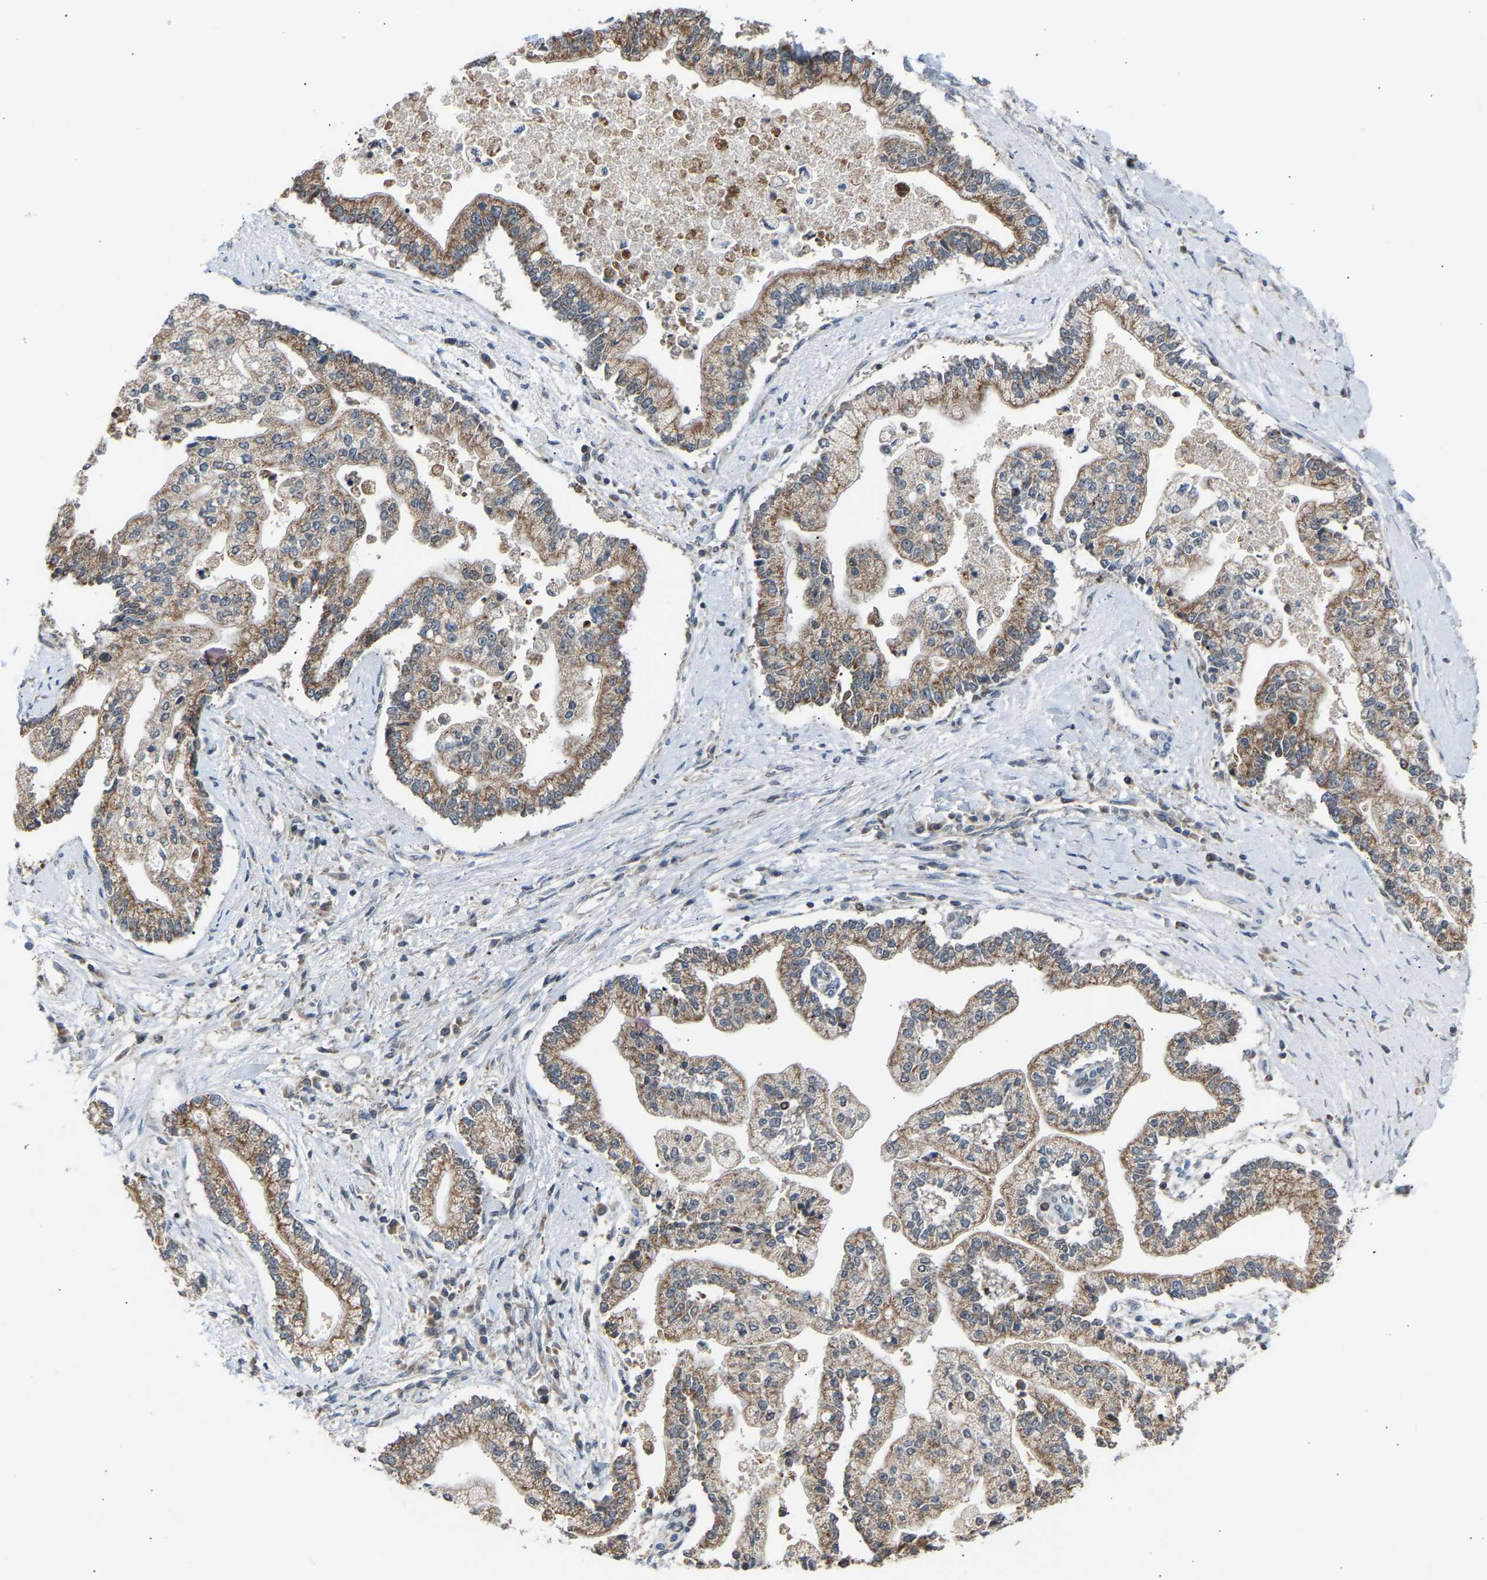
{"staining": {"intensity": "moderate", "quantity": ">75%", "location": "cytoplasmic/membranous"}, "tissue": "liver cancer", "cell_type": "Tumor cells", "image_type": "cancer", "snomed": [{"axis": "morphology", "description": "Cholangiocarcinoma"}, {"axis": "topography", "description": "Liver"}], "caption": "IHC micrograph of liver cholangiocarcinoma stained for a protein (brown), which reveals medium levels of moderate cytoplasmic/membranous expression in approximately >75% of tumor cells.", "gene": "SLIRP", "patient": {"sex": "male", "age": 50}}